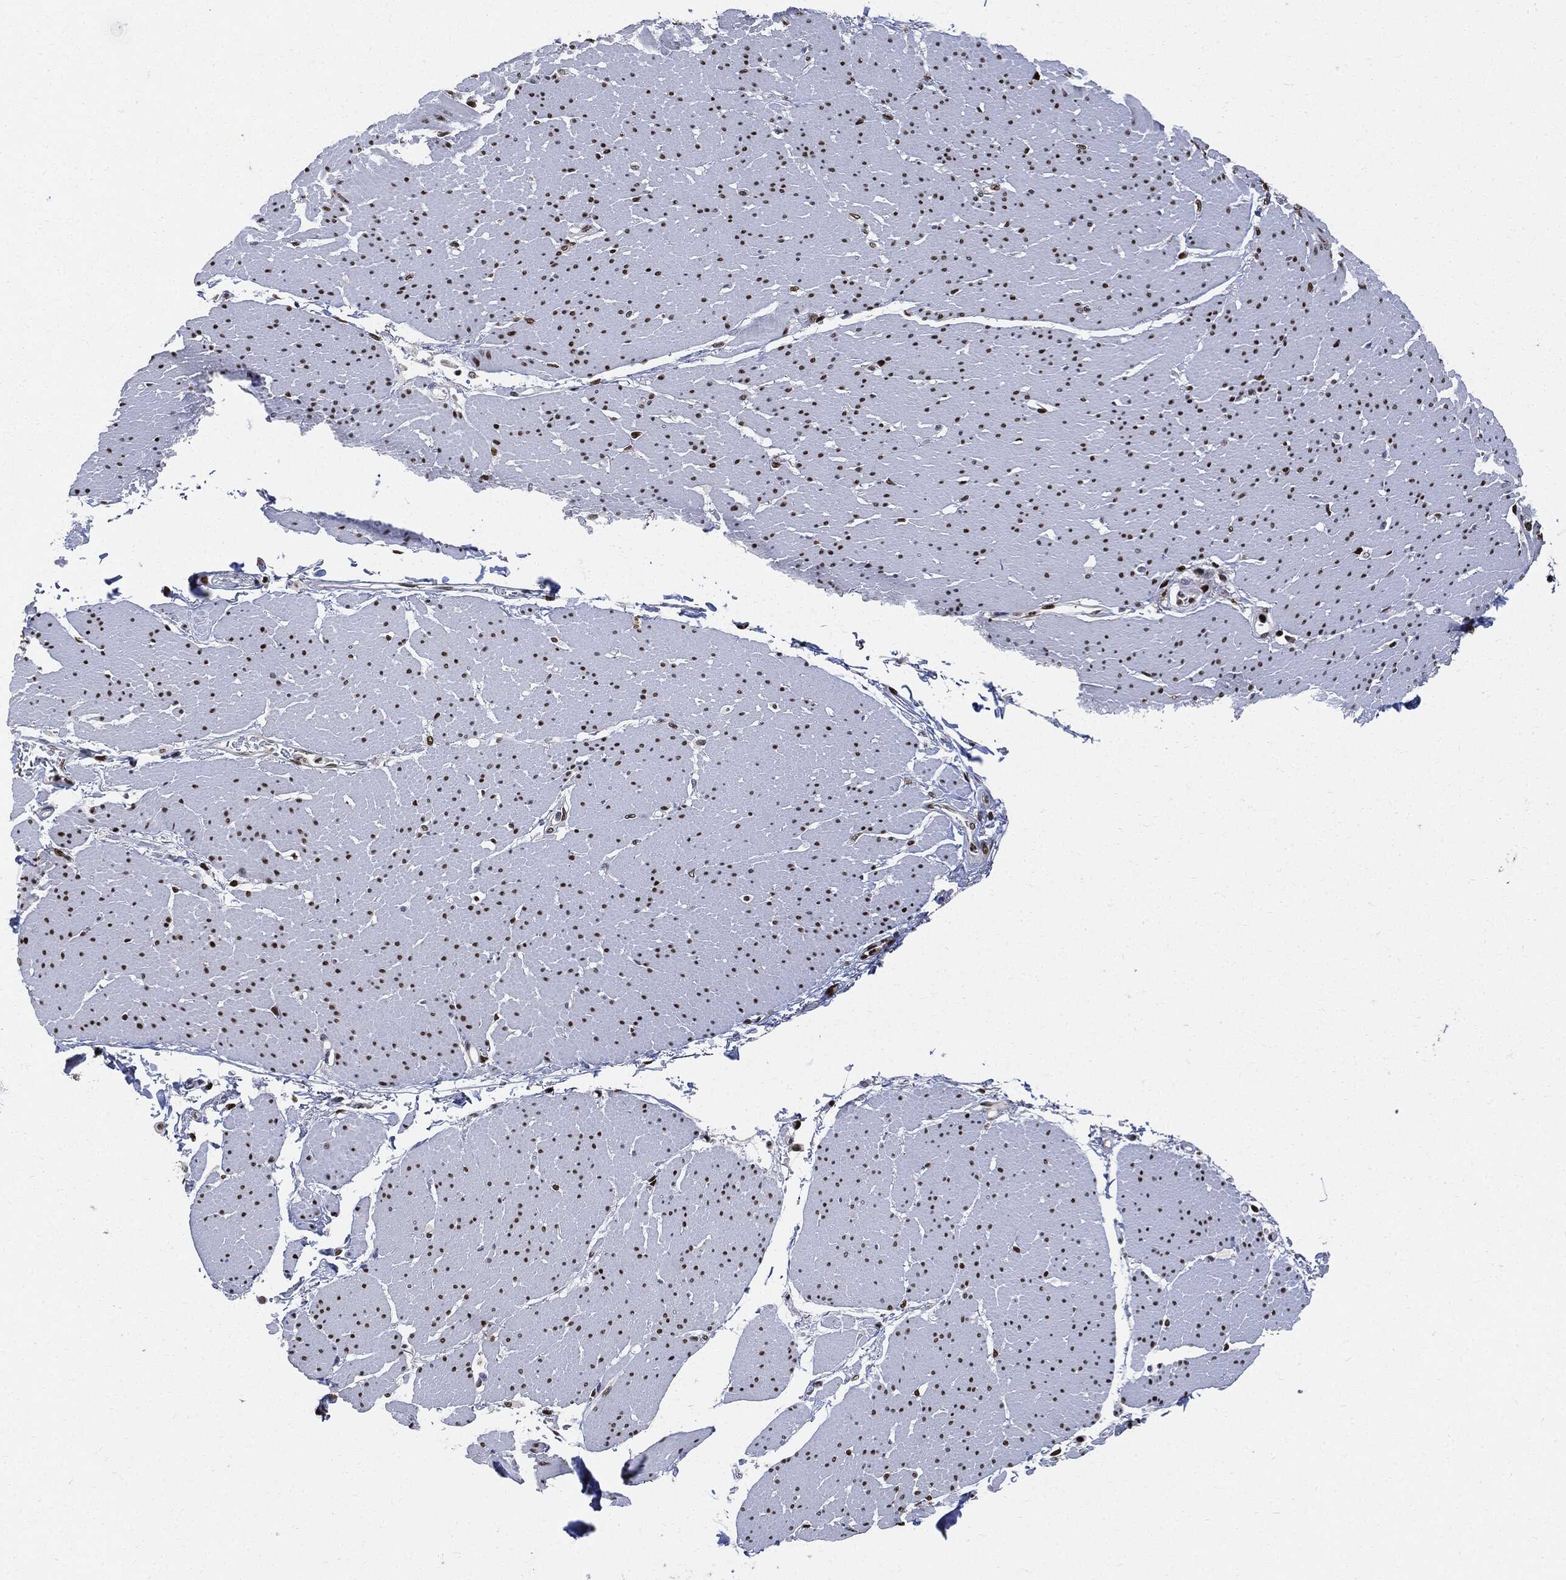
{"staining": {"intensity": "strong", "quantity": ">75%", "location": "nuclear"}, "tissue": "smooth muscle", "cell_type": "Smooth muscle cells", "image_type": "normal", "snomed": [{"axis": "morphology", "description": "Normal tissue, NOS"}, {"axis": "topography", "description": "Smooth muscle"}, {"axis": "topography", "description": "Anal"}], "caption": "This micrograph exhibits immunohistochemistry staining of unremarkable smooth muscle, with high strong nuclear expression in approximately >75% of smooth muscle cells.", "gene": "PCNA", "patient": {"sex": "male", "age": 83}}